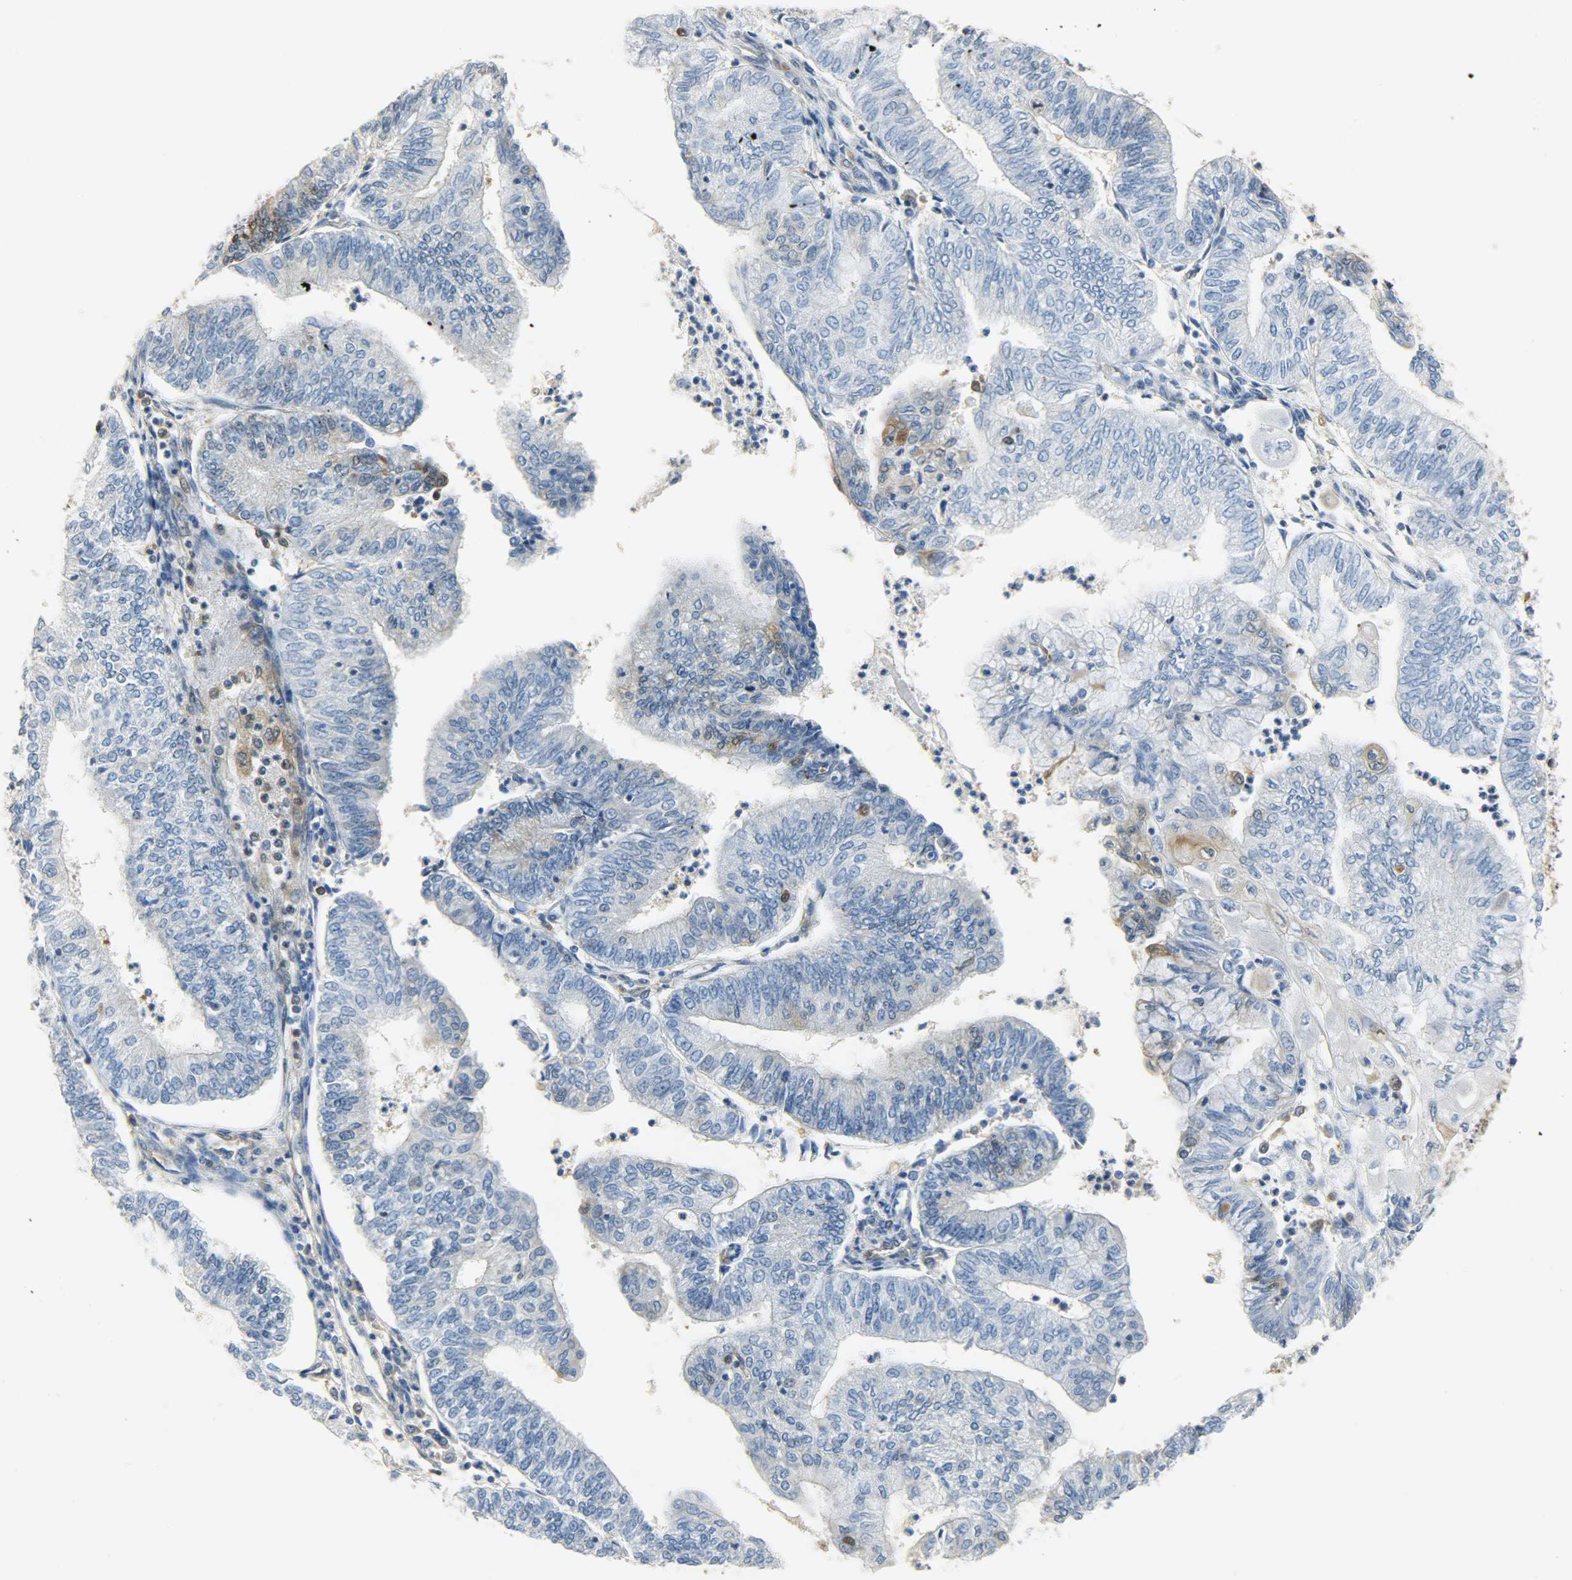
{"staining": {"intensity": "moderate", "quantity": "<25%", "location": "cytoplasmic/membranous,nuclear"}, "tissue": "endometrial cancer", "cell_type": "Tumor cells", "image_type": "cancer", "snomed": [{"axis": "morphology", "description": "Adenocarcinoma, NOS"}, {"axis": "topography", "description": "Endometrium"}], "caption": "This histopathology image reveals IHC staining of human endometrial cancer (adenocarcinoma), with low moderate cytoplasmic/membranous and nuclear expression in about <25% of tumor cells.", "gene": "EIF4EBP1", "patient": {"sex": "female", "age": 59}}